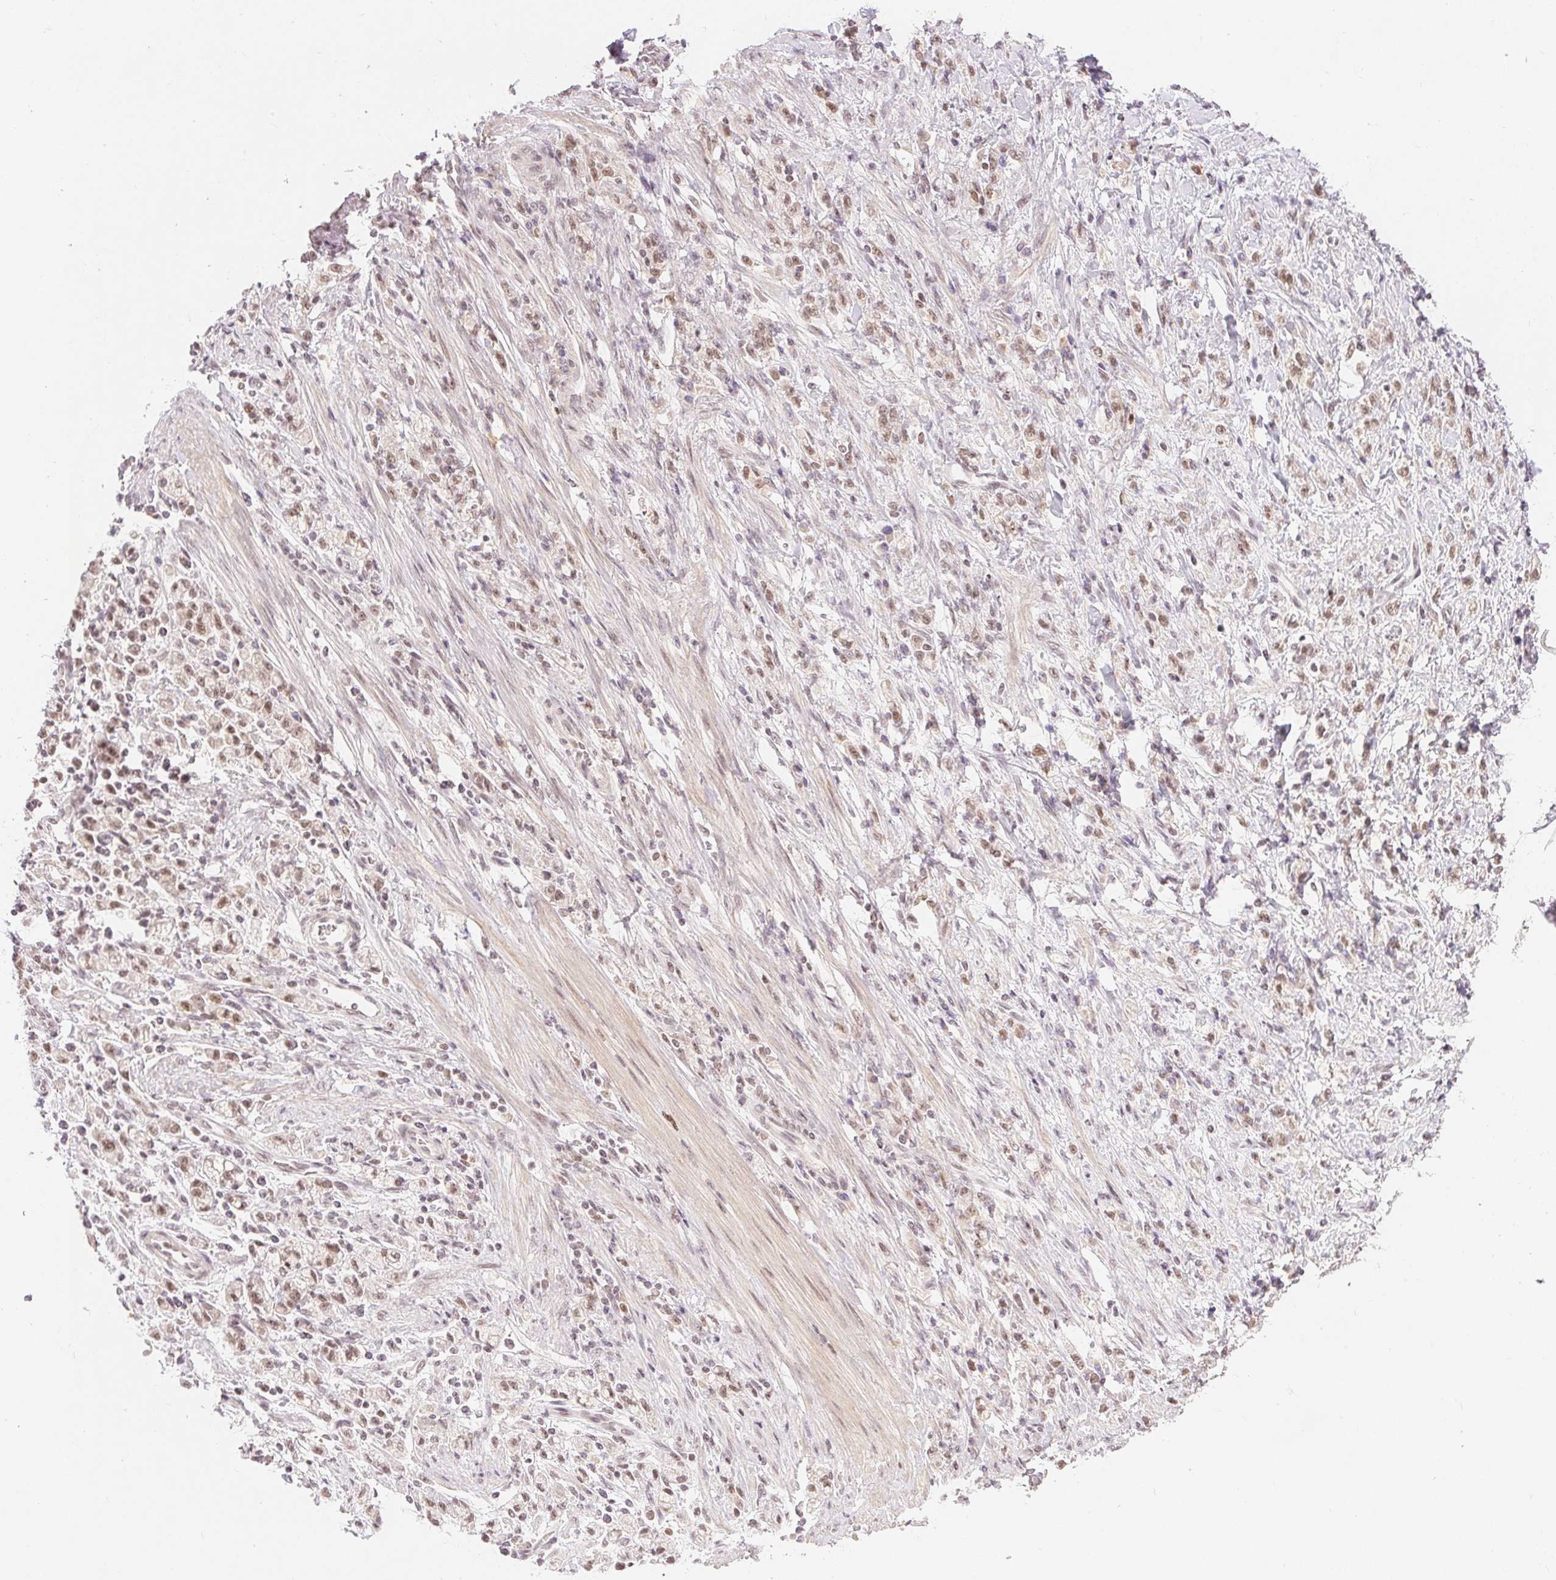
{"staining": {"intensity": "weak", "quantity": ">75%", "location": "nuclear"}, "tissue": "stomach cancer", "cell_type": "Tumor cells", "image_type": "cancer", "snomed": [{"axis": "morphology", "description": "Adenocarcinoma, NOS"}, {"axis": "topography", "description": "Stomach"}], "caption": "The immunohistochemical stain highlights weak nuclear staining in tumor cells of stomach cancer (adenocarcinoma) tissue.", "gene": "DEK", "patient": {"sex": "male", "age": 77}}